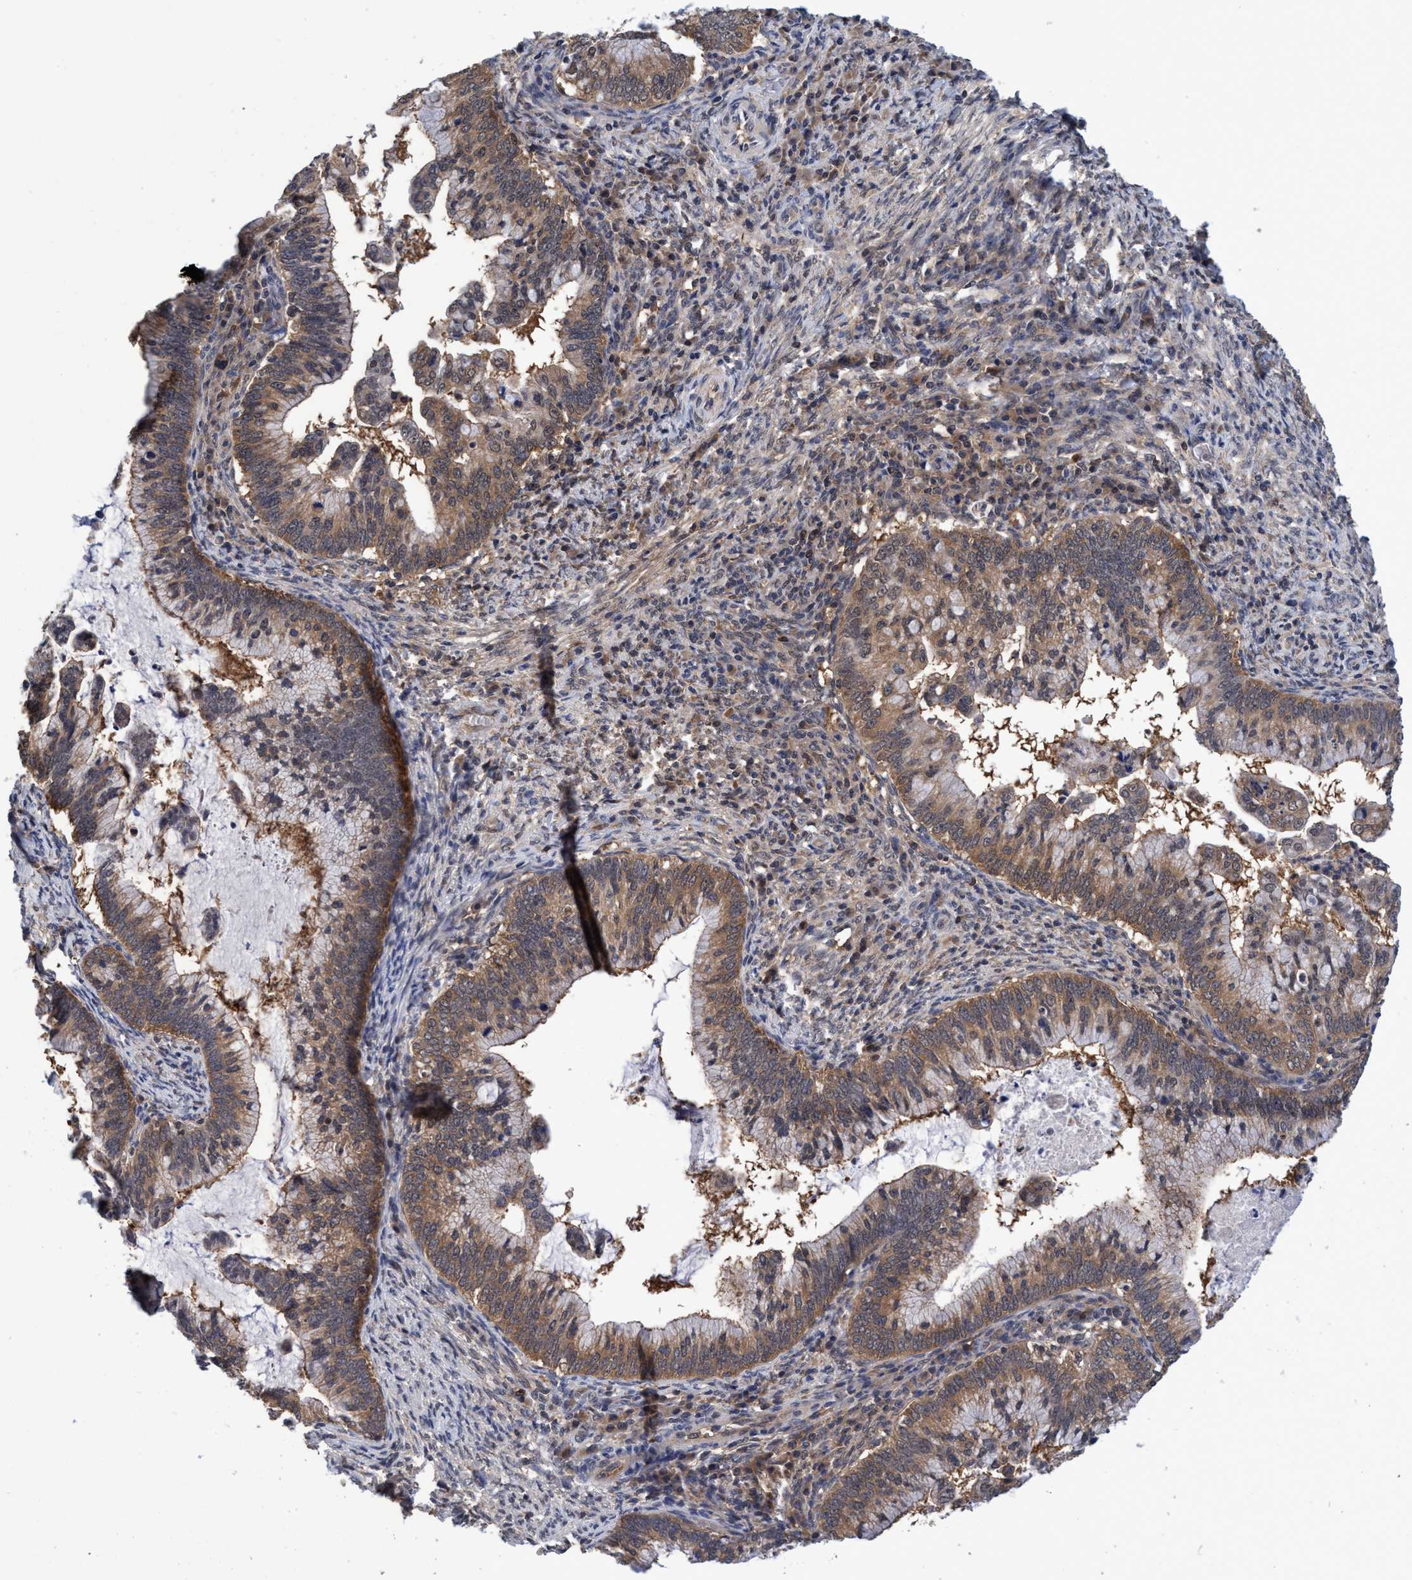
{"staining": {"intensity": "moderate", "quantity": ">75%", "location": "cytoplasmic/membranous"}, "tissue": "cervical cancer", "cell_type": "Tumor cells", "image_type": "cancer", "snomed": [{"axis": "morphology", "description": "Adenocarcinoma, NOS"}, {"axis": "topography", "description": "Cervix"}], "caption": "Tumor cells reveal medium levels of moderate cytoplasmic/membranous positivity in approximately >75% of cells in cervical adenocarcinoma. (DAB (3,3'-diaminobenzidine) IHC with brightfield microscopy, high magnification).", "gene": "PSMD12", "patient": {"sex": "female", "age": 36}}